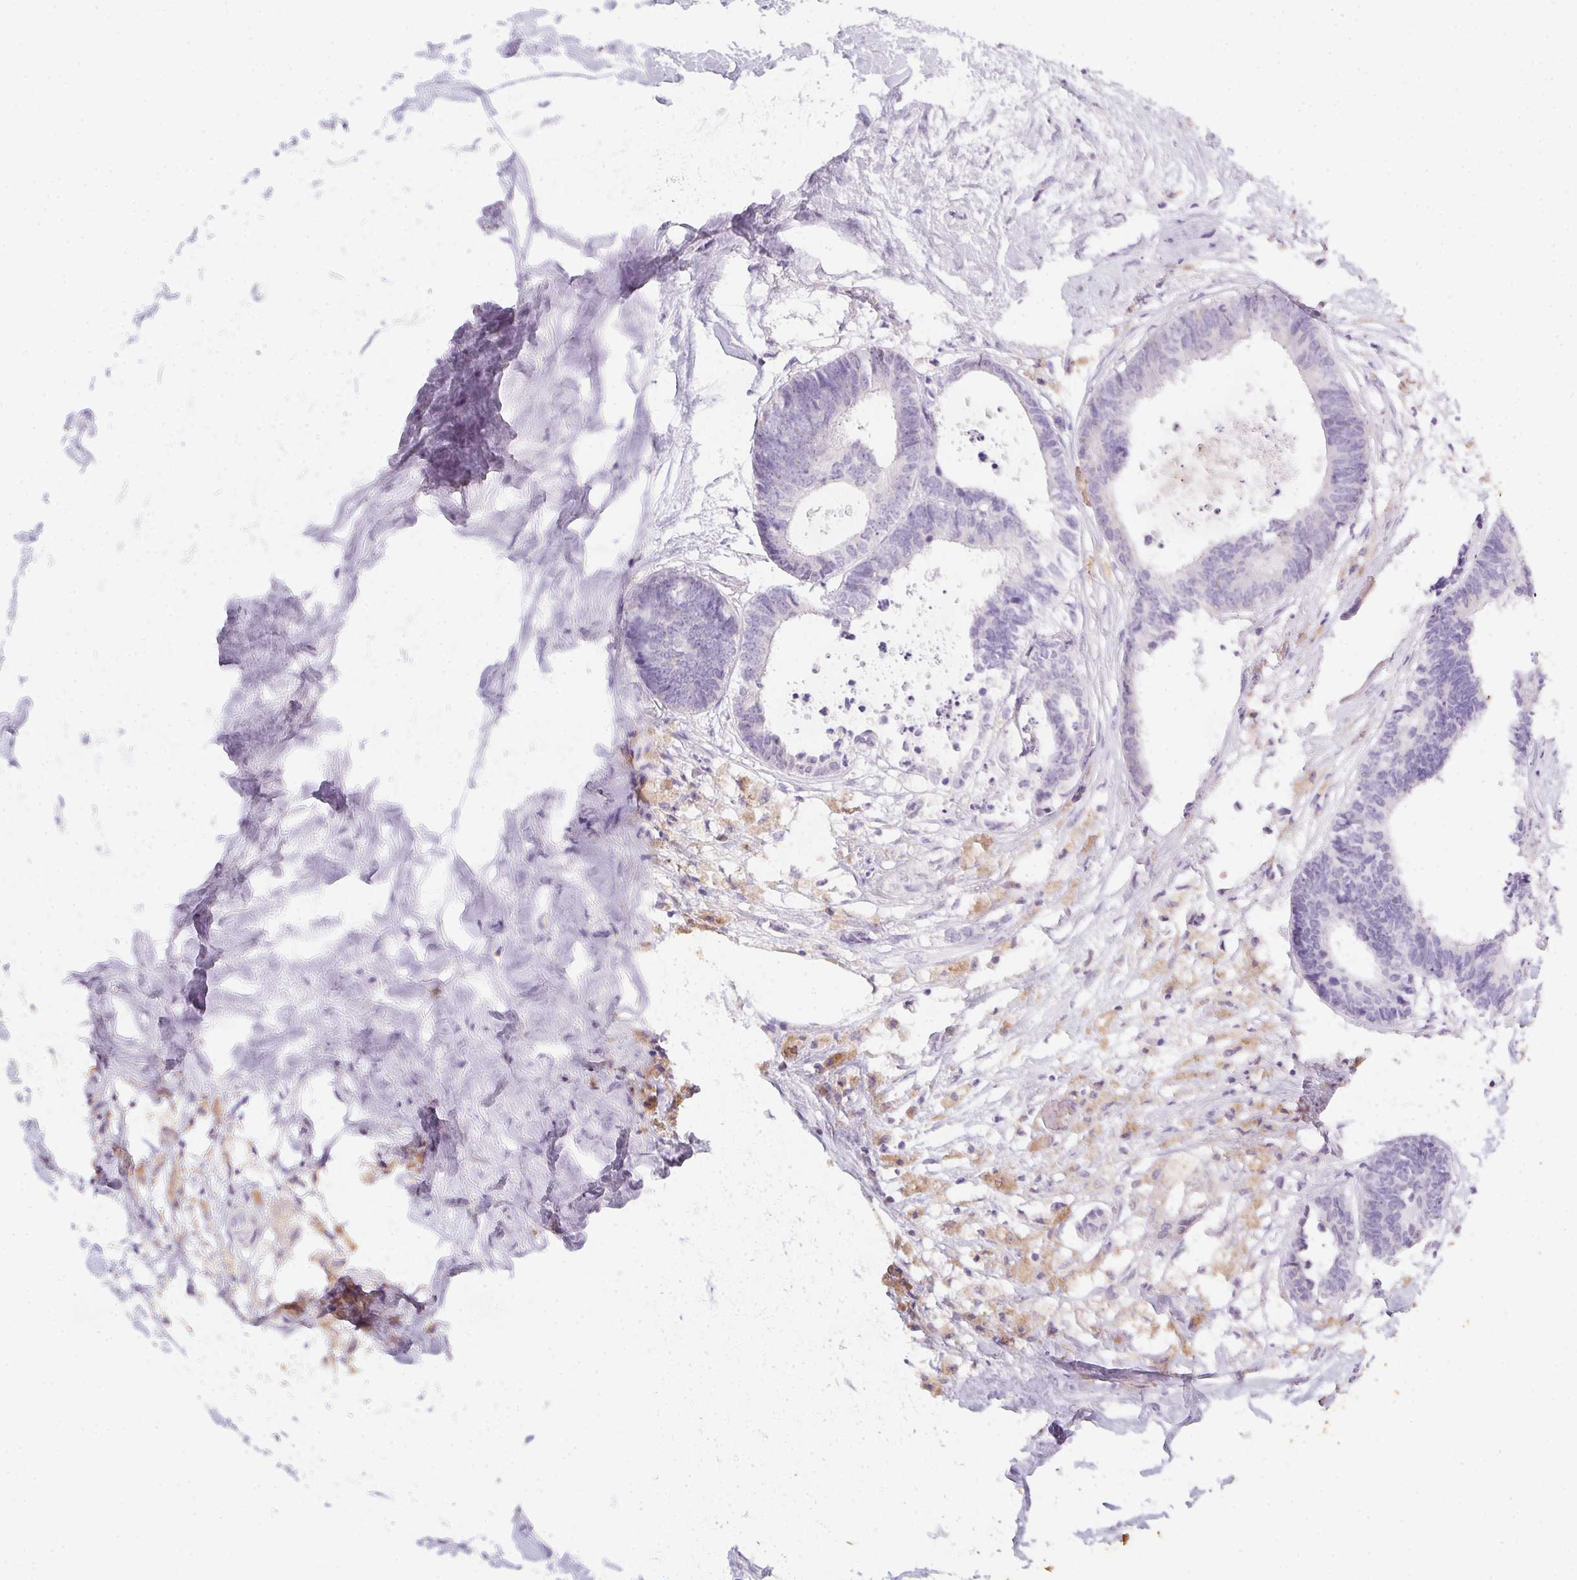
{"staining": {"intensity": "negative", "quantity": "none", "location": "none"}, "tissue": "colorectal cancer", "cell_type": "Tumor cells", "image_type": "cancer", "snomed": [{"axis": "morphology", "description": "Adenocarcinoma, NOS"}, {"axis": "topography", "description": "Colon"}, {"axis": "topography", "description": "Rectum"}], "caption": "Immunohistochemistry image of neoplastic tissue: colorectal cancer (adenocarcinoma) stained with DAB exhibits no significant protein staining in tumor cells.", "gene": "DCD", "patient": {"sex": "male", "age": 57}}